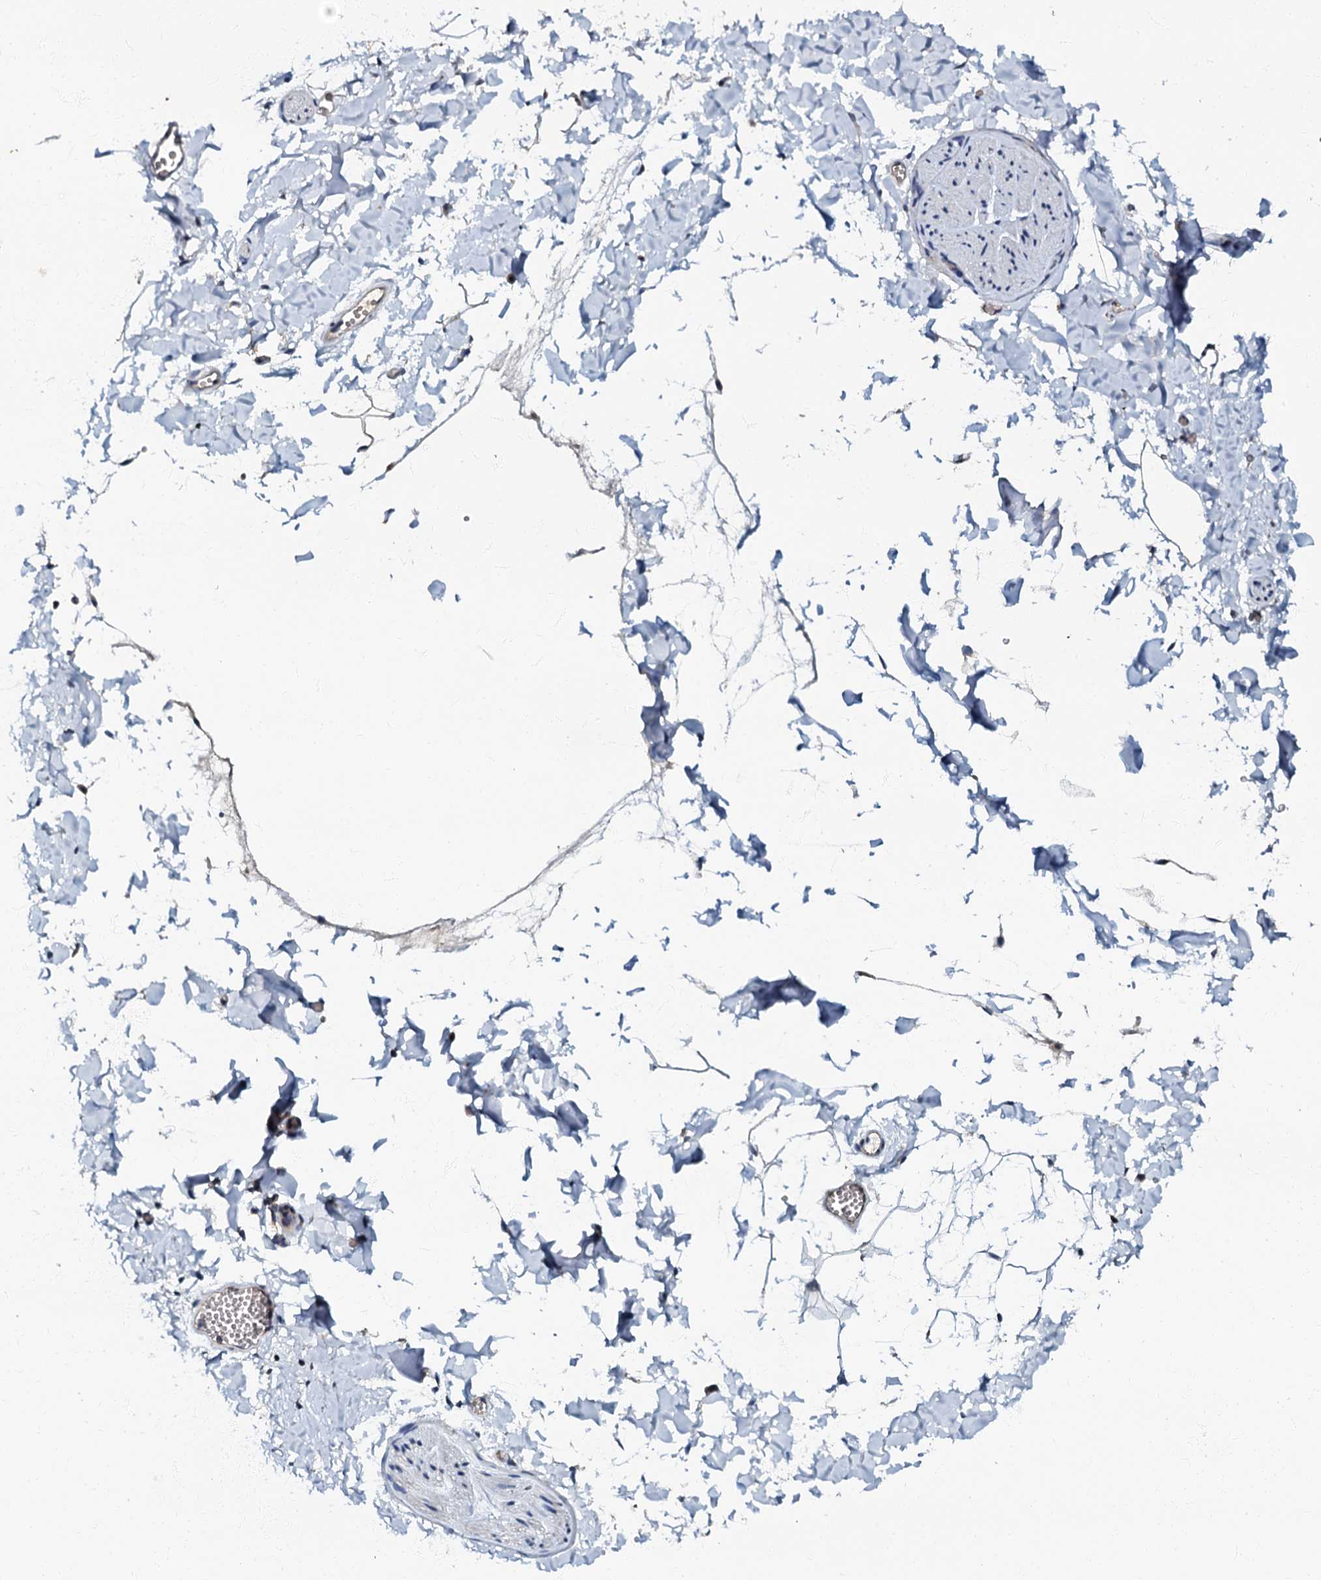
{"staining": {"intensity": "negative", "quantity": "none", "location": "none"}, "tissue": "adipose tissue", "cell_type": "Adipocytes", "image_type": "normal", "snomed": [{"axis": "morphology", "description": "Normal tissue, NOS"}, {"axis": "topography", "description": "Gallbladder"}, {"axis": "topography", "description": "Peripheral nerve tissue"}], "caption": "Immunohistochemical staining of normal human adipose tissue shows no significant expression in adipocytes. (DAB immunohistochemistry with hematoxylin counter stain).", "gene": "OLAH", "patient": {"sex": "male", "age": 38}}